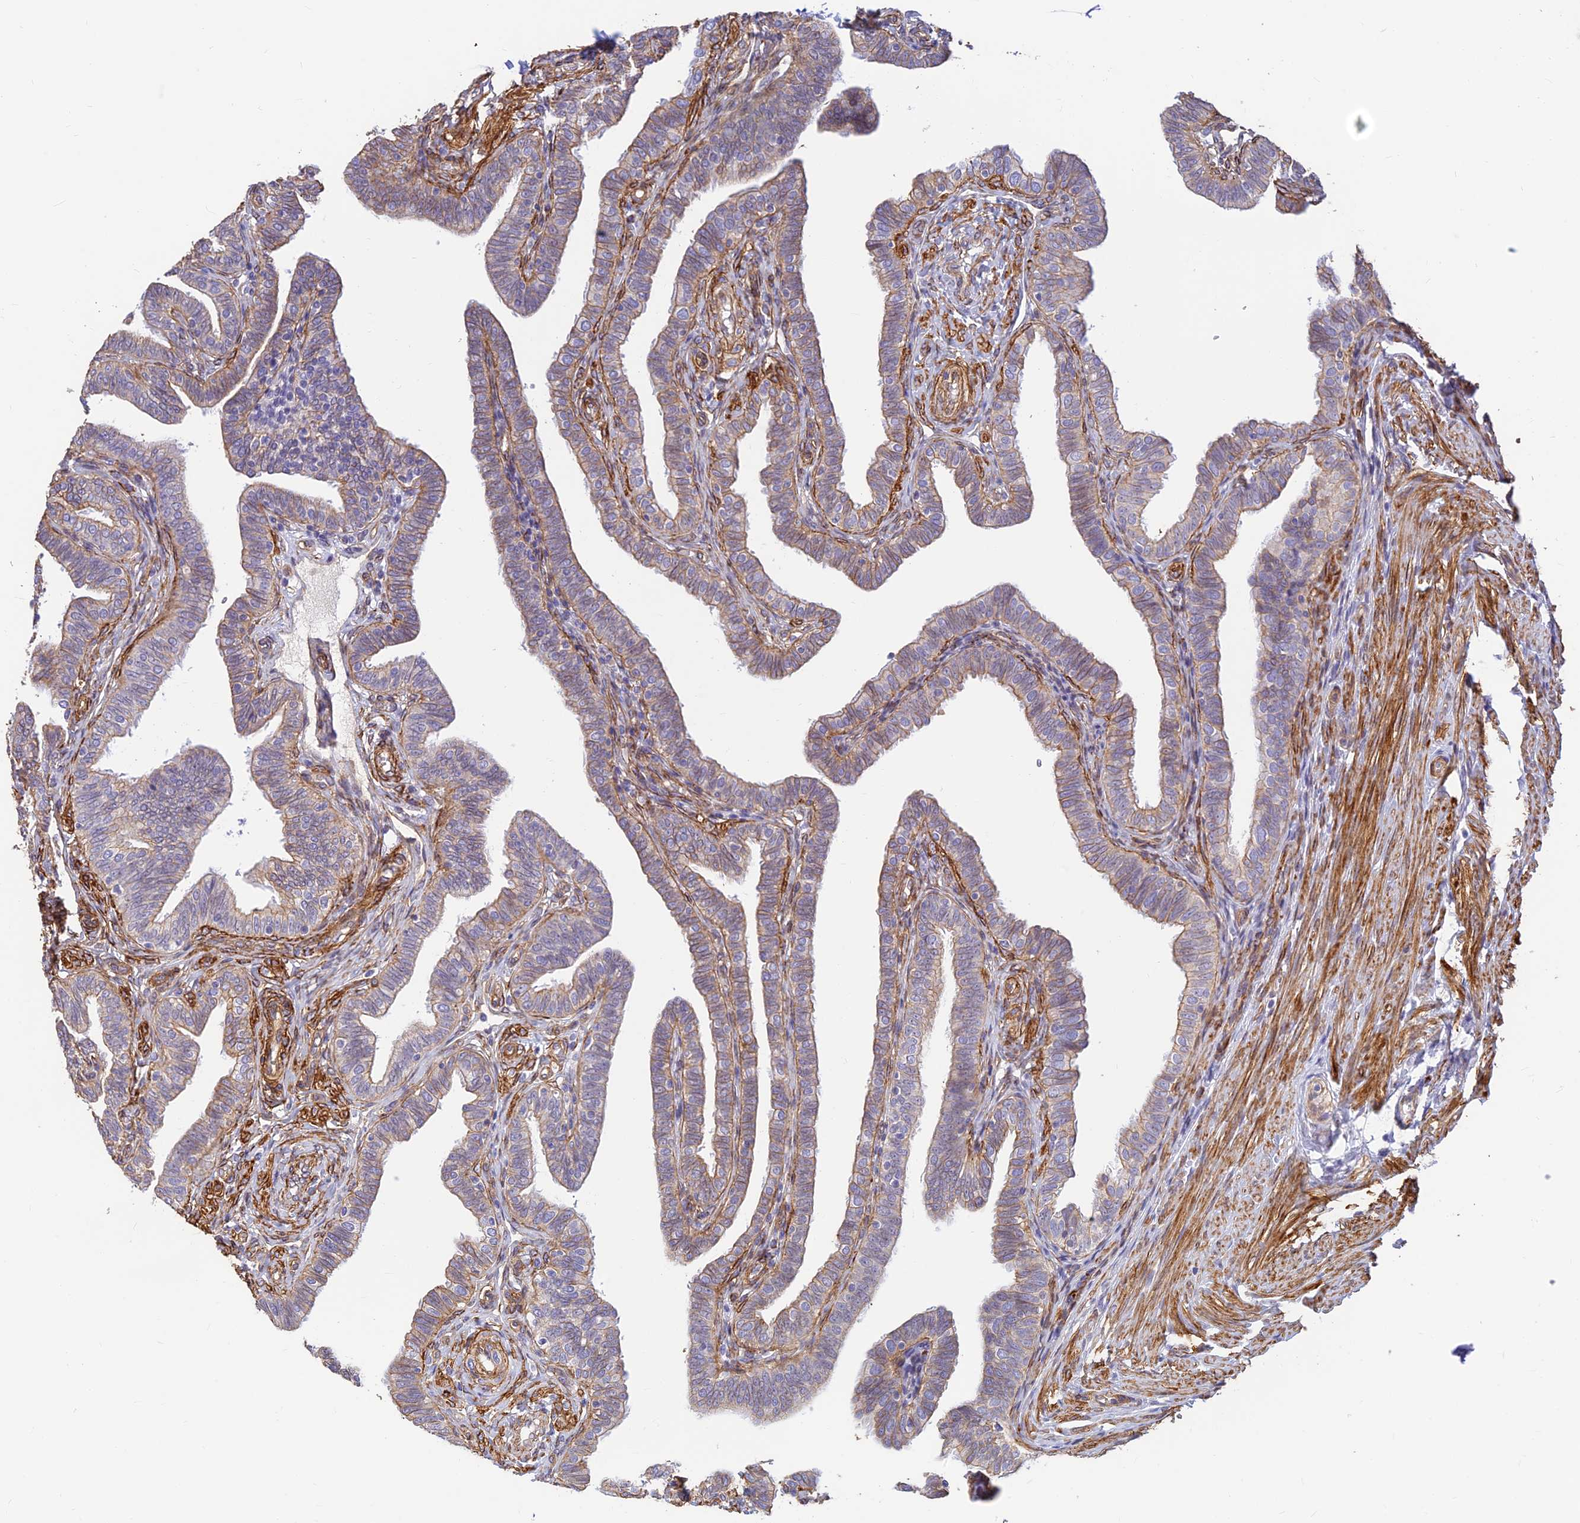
{"staining": {"intensity": "weak", "quantity": "25%-75%", "location": "cytoplasmic/membranous"}, "tissue": "fallopian tube", "cell_type": "Glandular cells", "image_type": "normal", "snomed": [{"axis": "morphology", "description": "Normal tissue, NOS"}, {"axis": "topography", "description": "Fallopian tube"}], "caption": "Immunohistochemistry (DAB) staining of unremarkable fallopian tube displays weak cytoplasmic/membranous protein expression in approximately 25%-75% of glandular cells.", "gene": "ALDH1L2", "patient": {"sex": "female", "age": 39}}